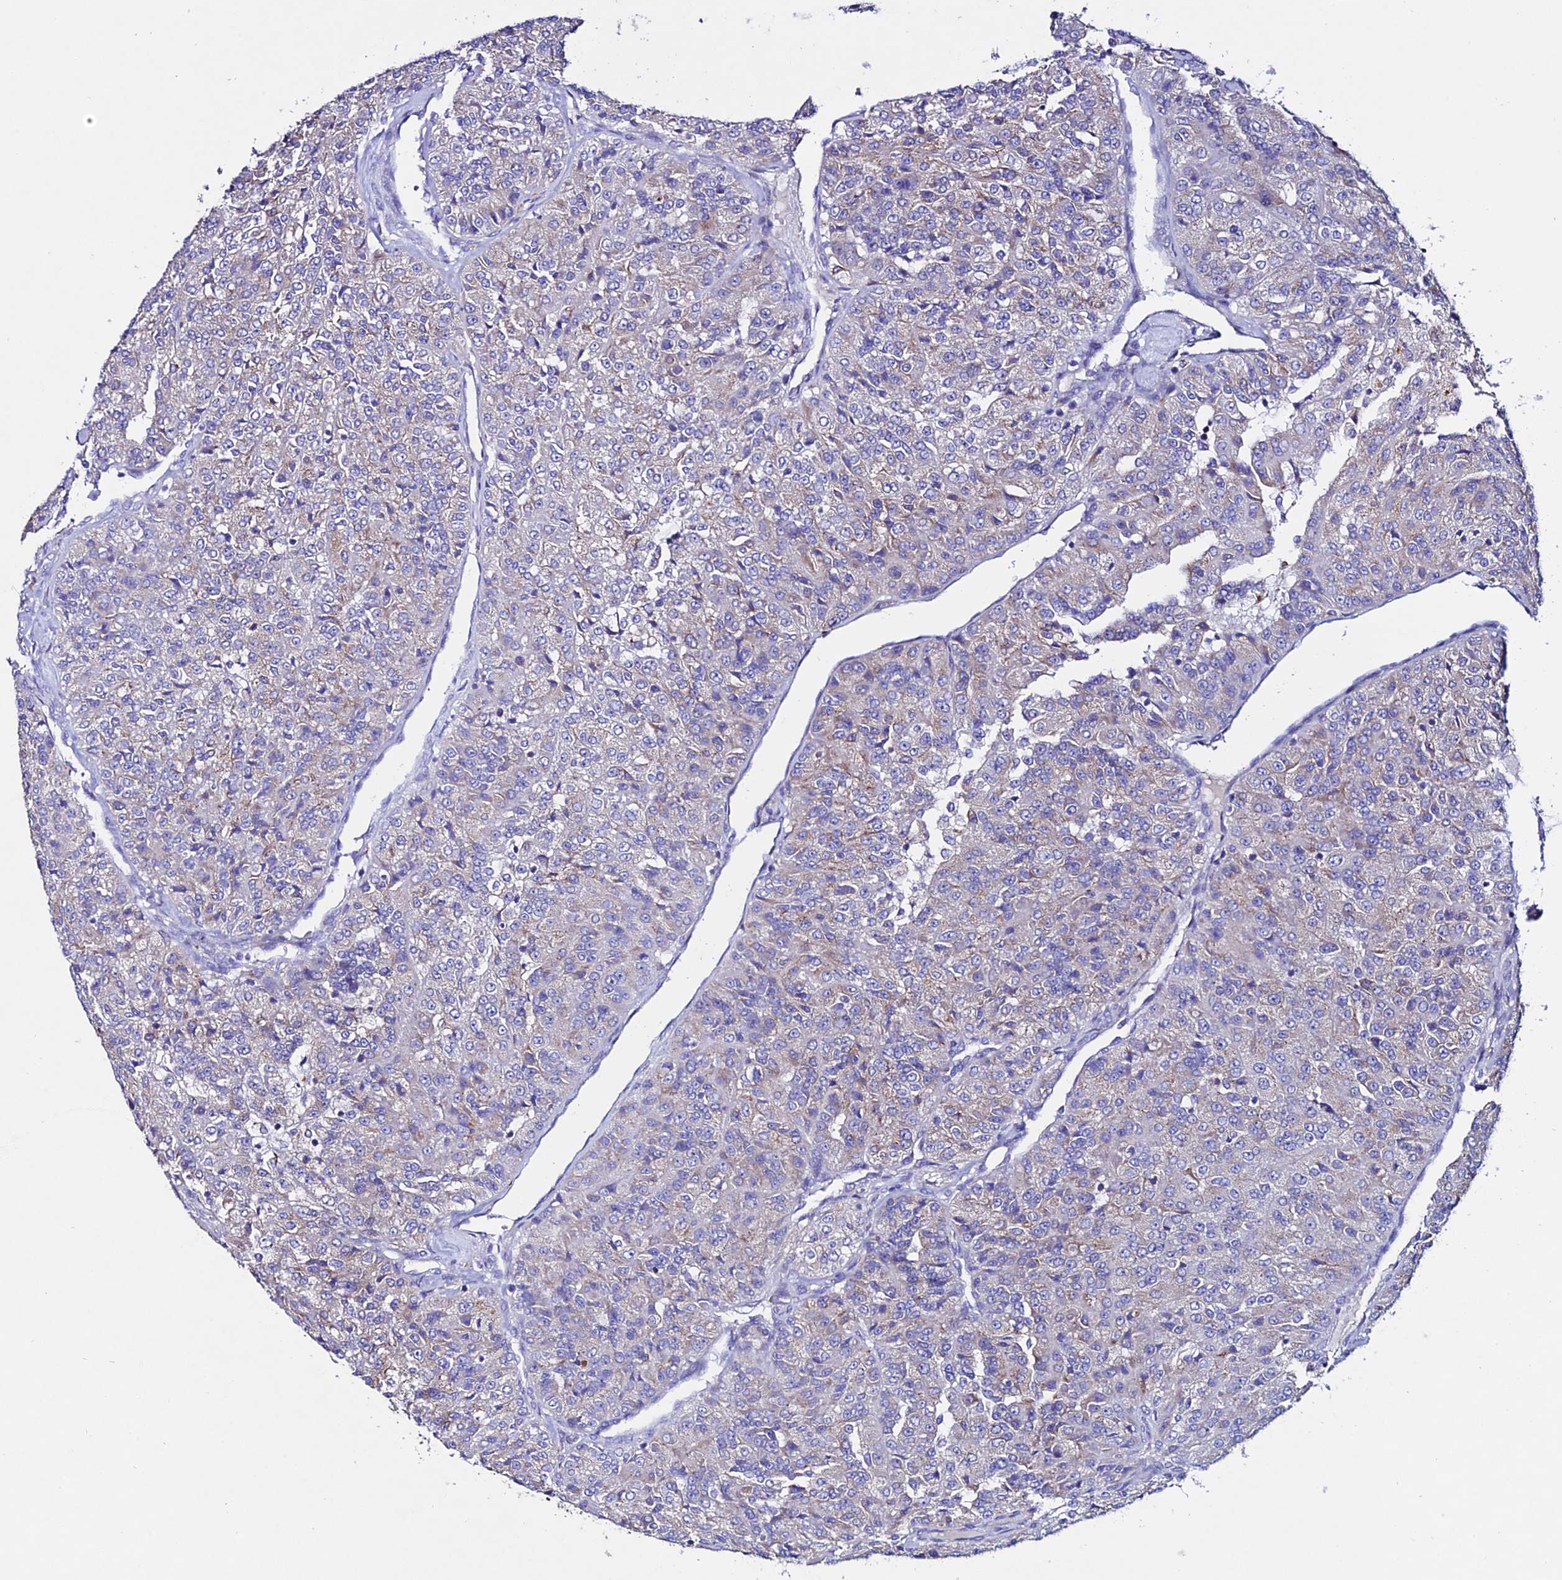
{"staining": {"intensity": "weak", "quantity": "<25%", "location": "cytoplasmic/membranous"}, "tissue": "renal cancer", "cell_type": "Tumor cells", "image_type": "cancer", "snomed": [{"axis": "morphology", "description": "Adenocarcinoma, NOS"}, {"axis": "topography", "description": "Kidney"}], "caption": "Tumor cells show no significant staining in renal adenocarcinoma.", "gene": "OR51Q1", "patient": {"sex": "female", "age": 63}}